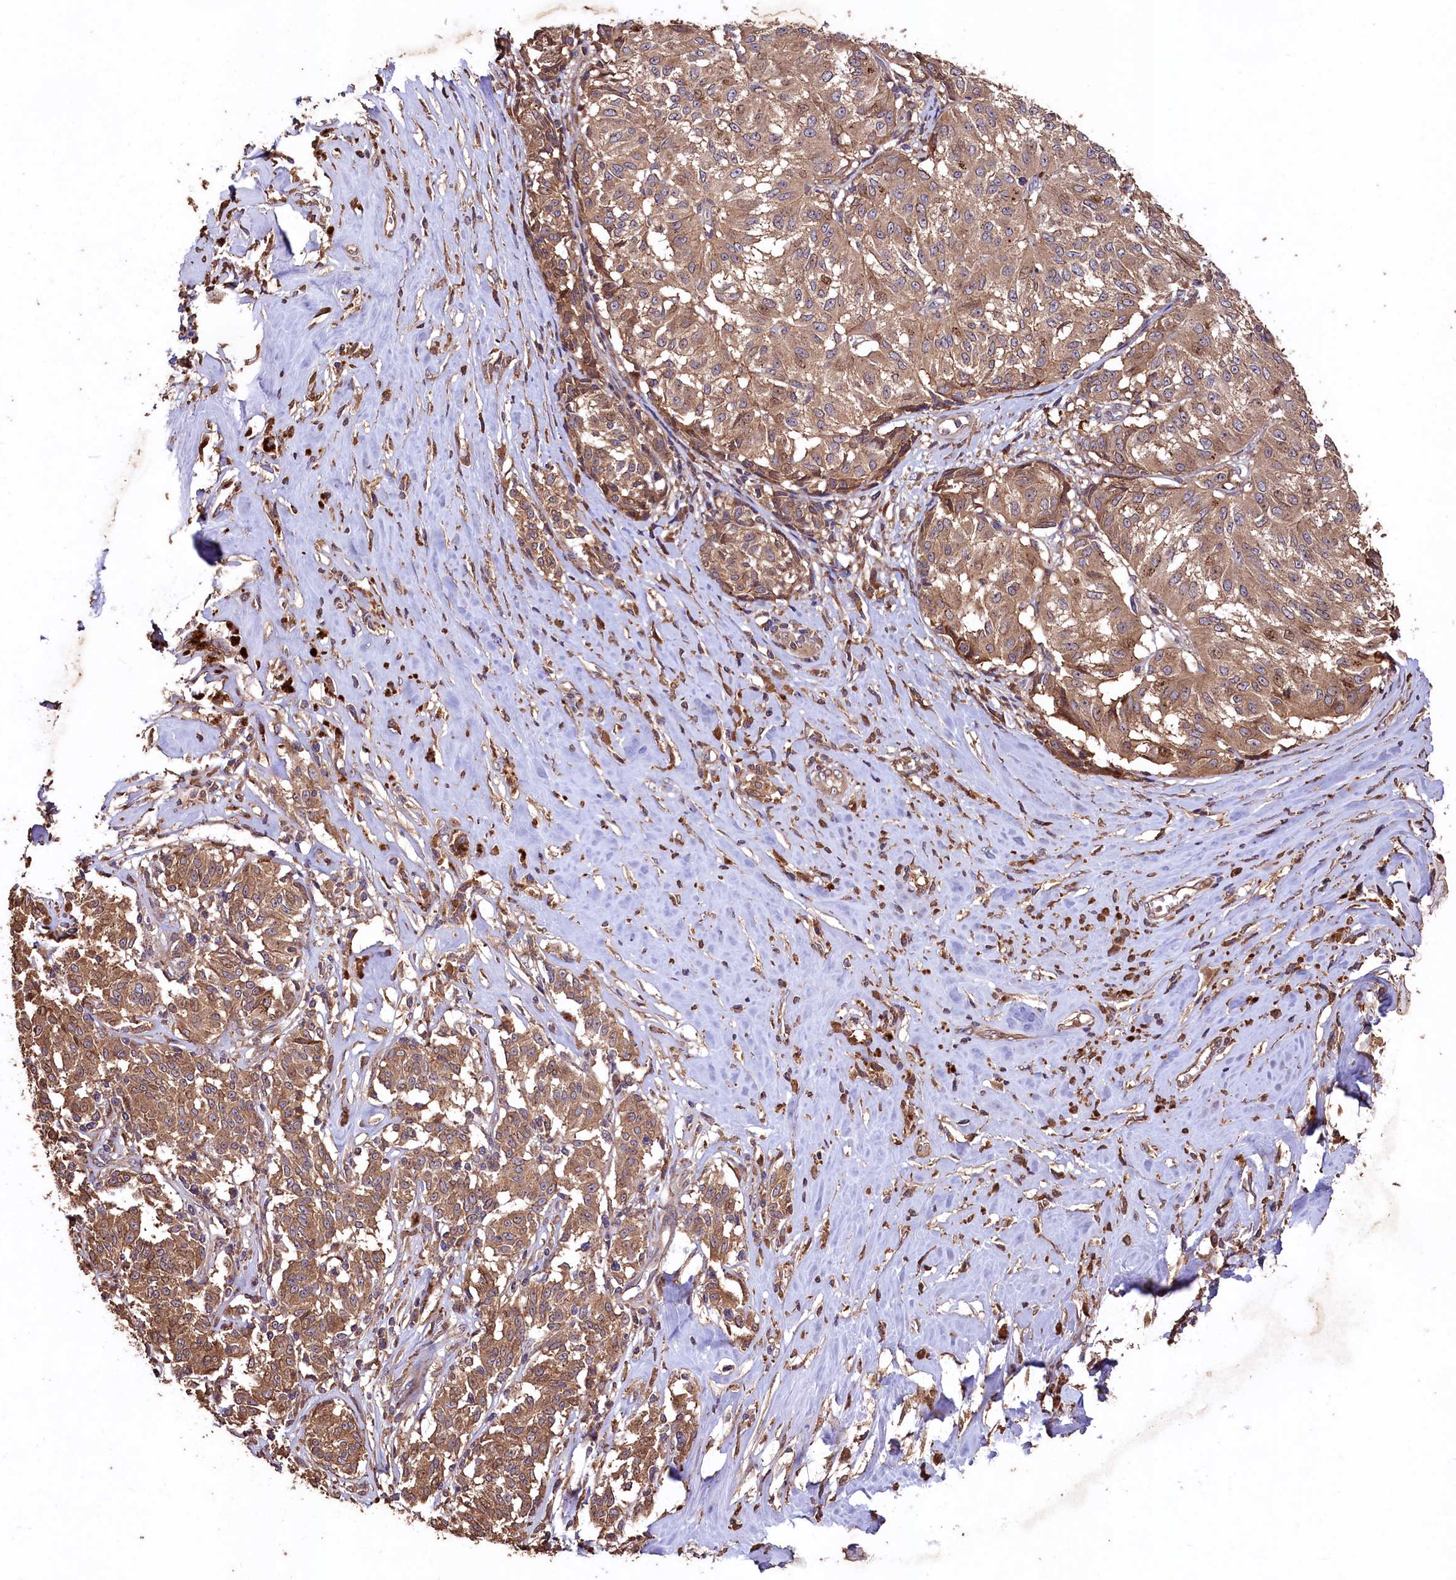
{"staining": {"intensity": "moderate", "quantity": ">75%", "location": "cytoplasmic/membranous"}, "tissue": "melanoma", "cell_type": "Tumor cells", "image_type": "cancer", "snomed": [{"axis": "morphology", "description": "Malignant melanoma, NOS"}, {"axis": "topography", "description": "Skin"}], "caption": "About >75% of tumor cells in human melanoma demonstrate moderate cytoplasmic/membranous protein expression as visualized by brown immunohistochemical staining.", "gene": "TMEM98", "patient": {"sex": "female", "age": 72}}